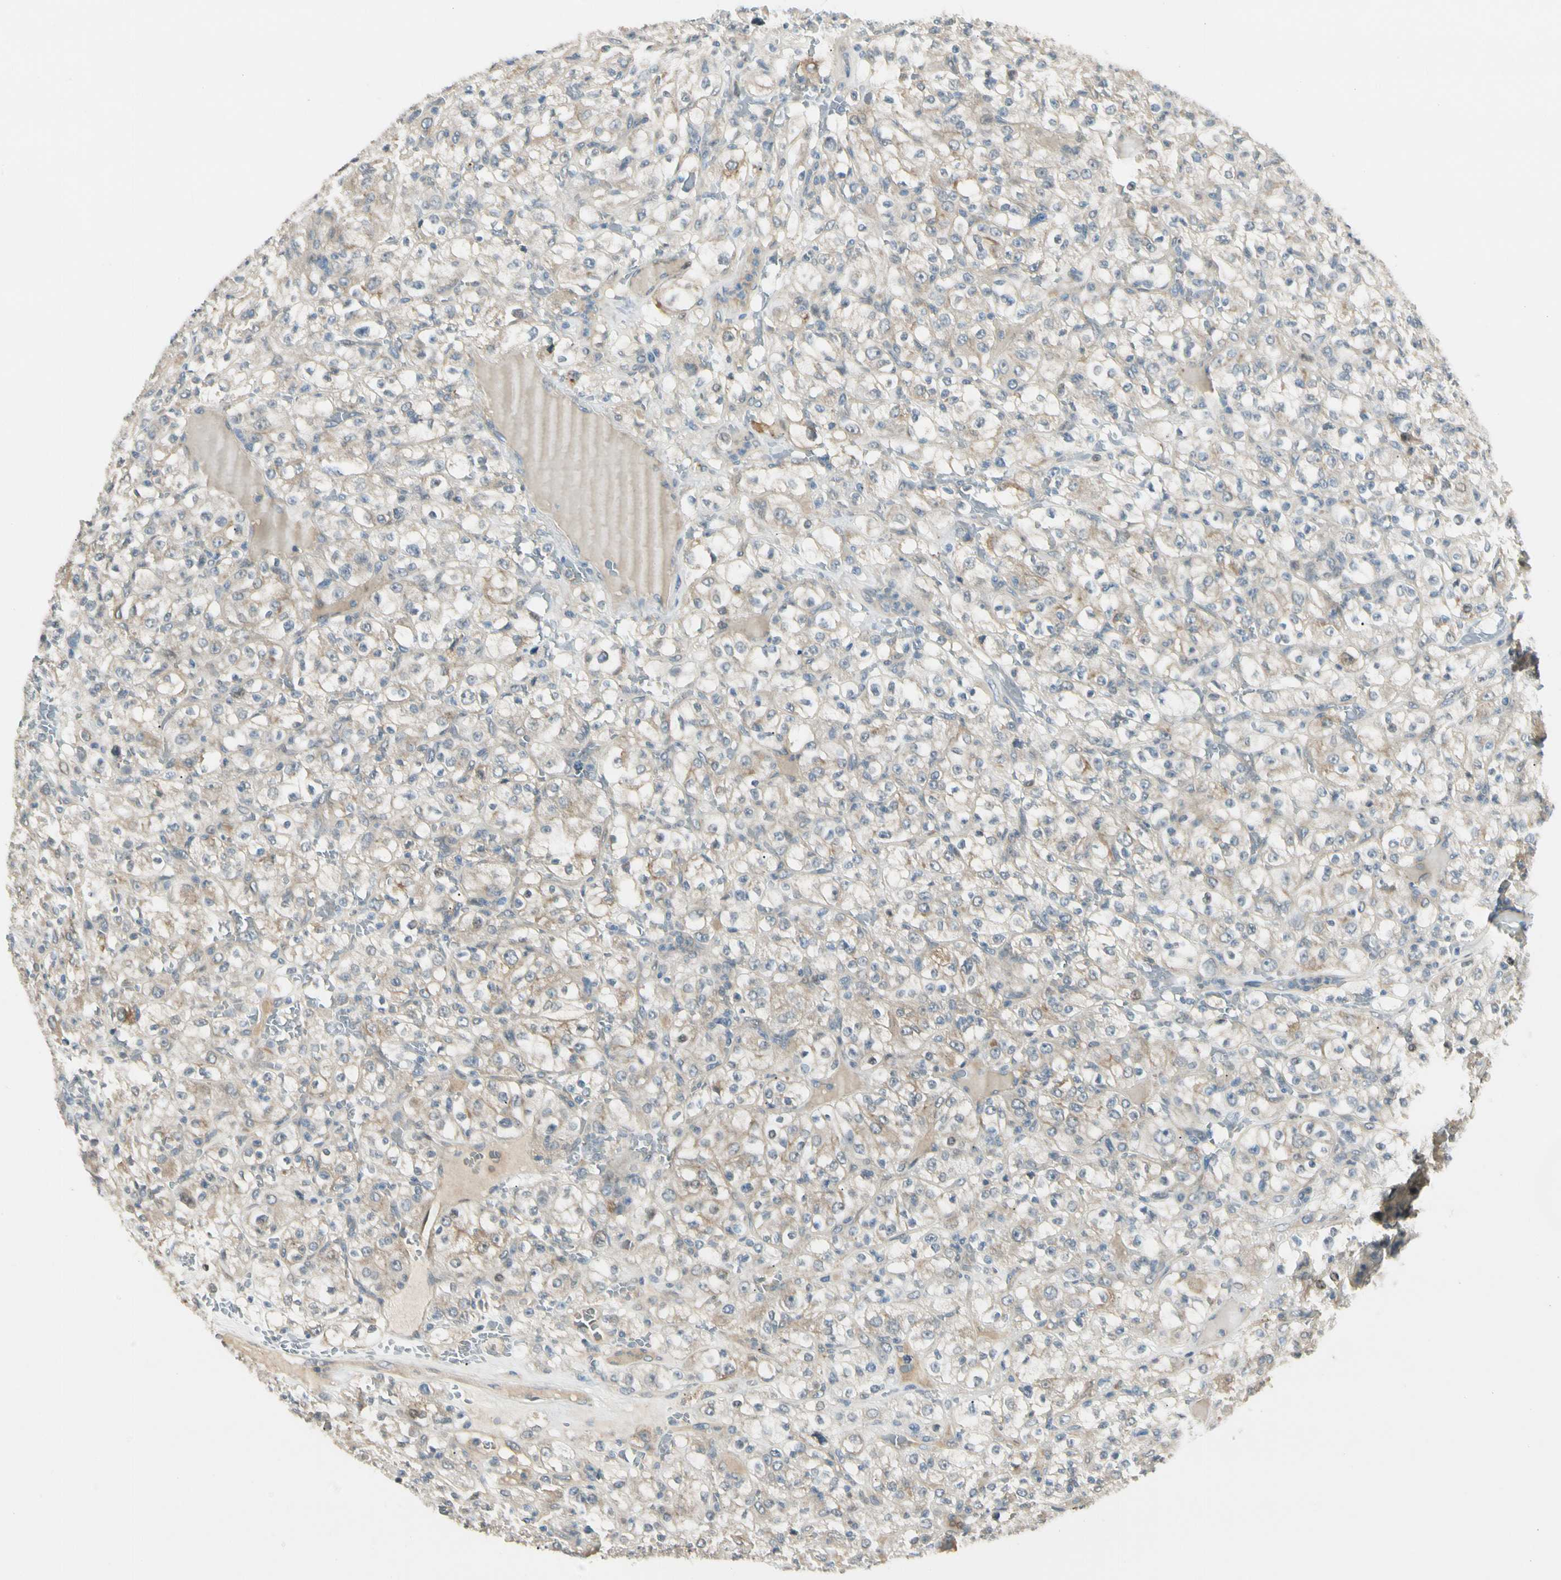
{"staining": {"intensity": "weak", "quantity": "25%-75%", "location": "cytoplasmic/membranous"}, "tissue": "renal cancer", "cell_type": "Tumor cells", "image_type": "cancer", "snomed": [{"axis": "morphology", "description": "Normal tissue, NOS"}, {"axis": "morphology", "description": "Adenocarcinoma, NOS"}, {"axis": "topography", "description": "Kidney"}], "caption": "Renal adenocarcinoma was stained to show a protein in brown. There is low levels of weak cytoplasmic/membranous positivity in approximately 25%-75% of tumor cells.", "gene": "P3H2", "patient": {"sex": "female", "age": 72}}